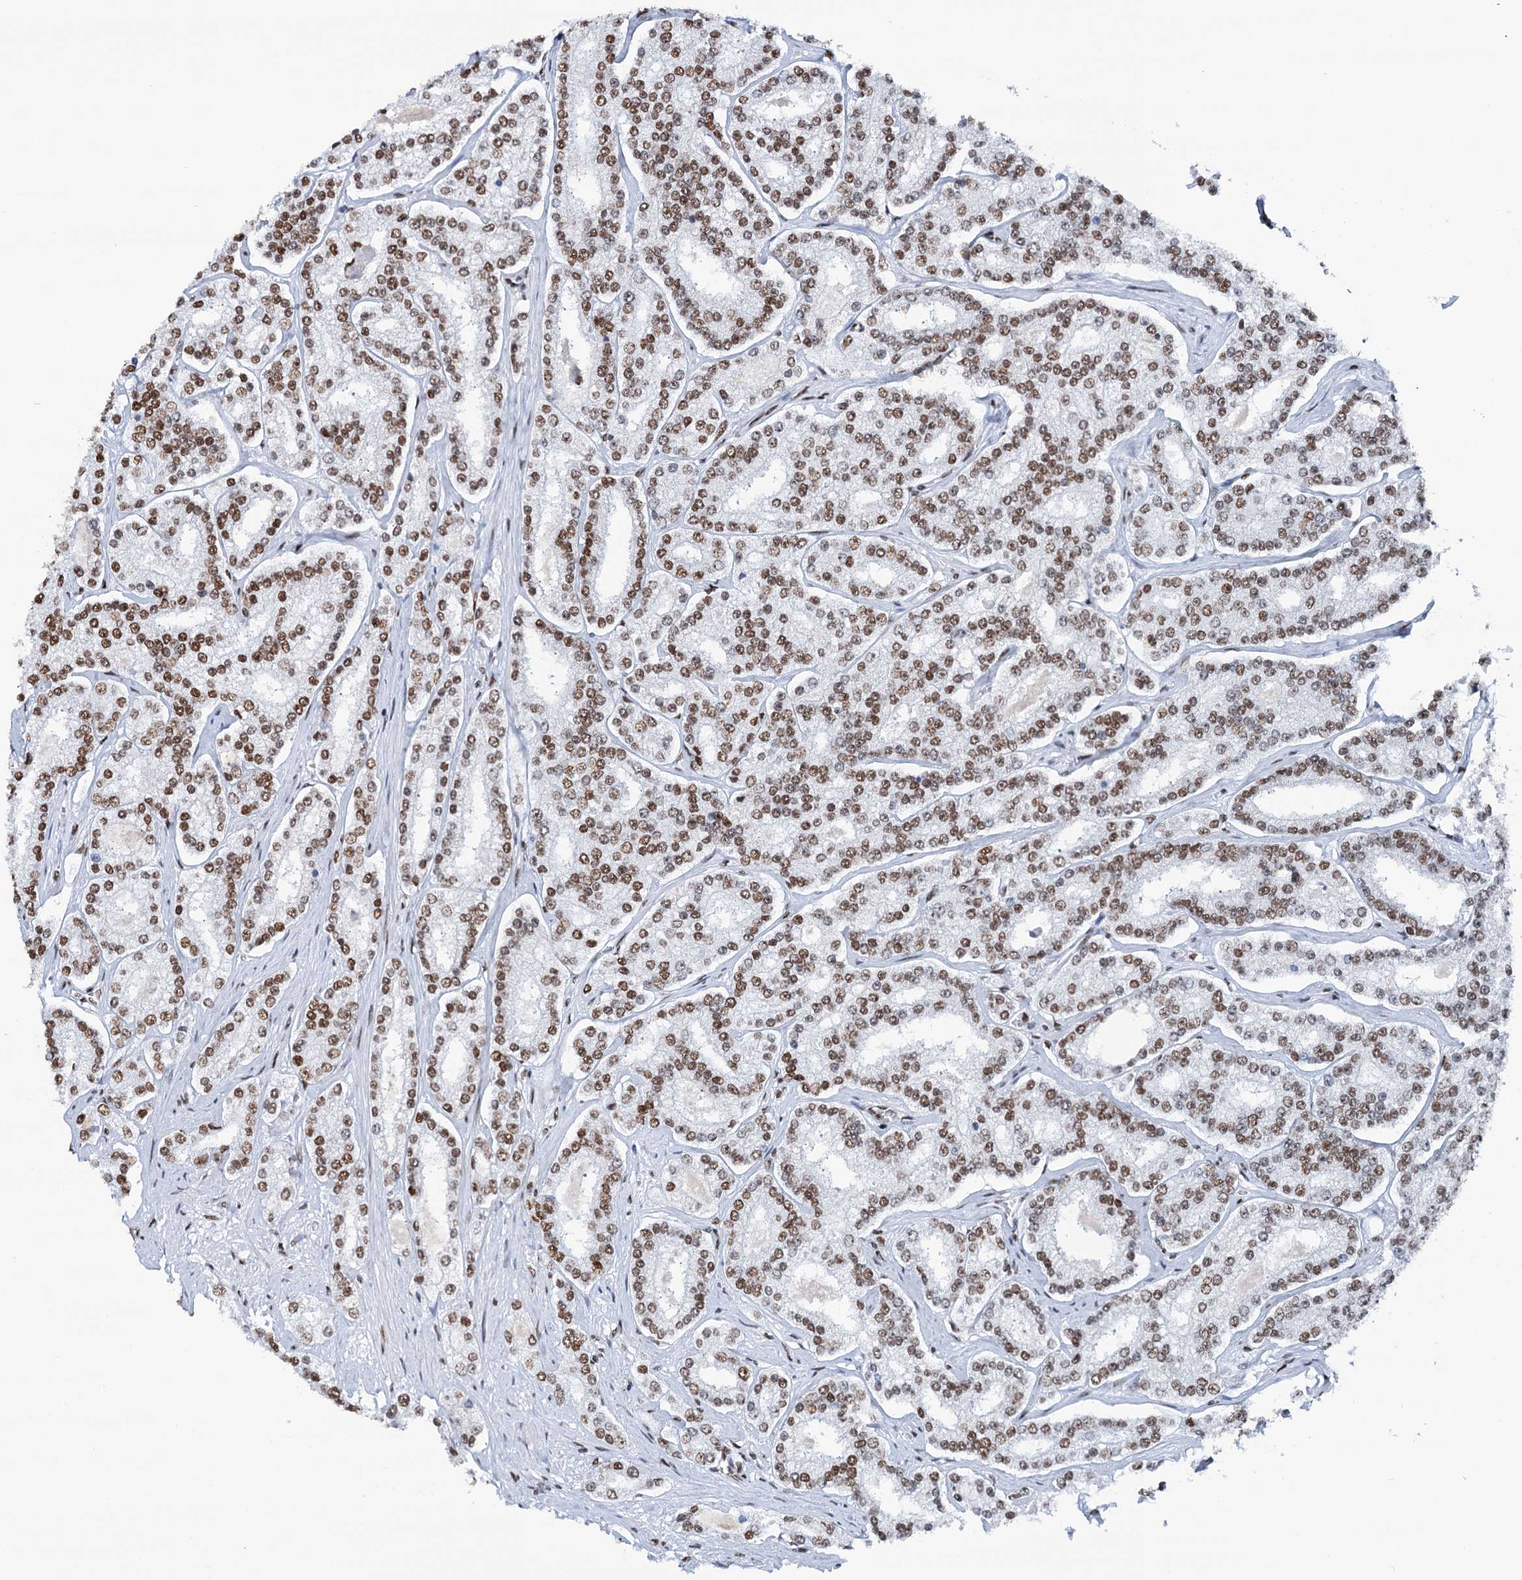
{"staining": {"intensity": "moderate", "quantity": ">75%", "location": "nuclear"}, "tissue": "prostate cancer", "cell_type": "Tumor cells", "image_type": "cancer", "snomed": [{"axis": "morphology", "description": "Normal tissue, NOS"}, {"axis": "morphology", "description": "Adenocarcinoma, High grade"}, {"axis": "topography", "description": "Prostate"}], "caption": "Human prostate cancer stained for a protein (brown) exhibits moderate nuclear positive staining in approximately >75% of tumor cells.", "gene": "MATR3", "patient": {"sex": "male", "age": 83}}